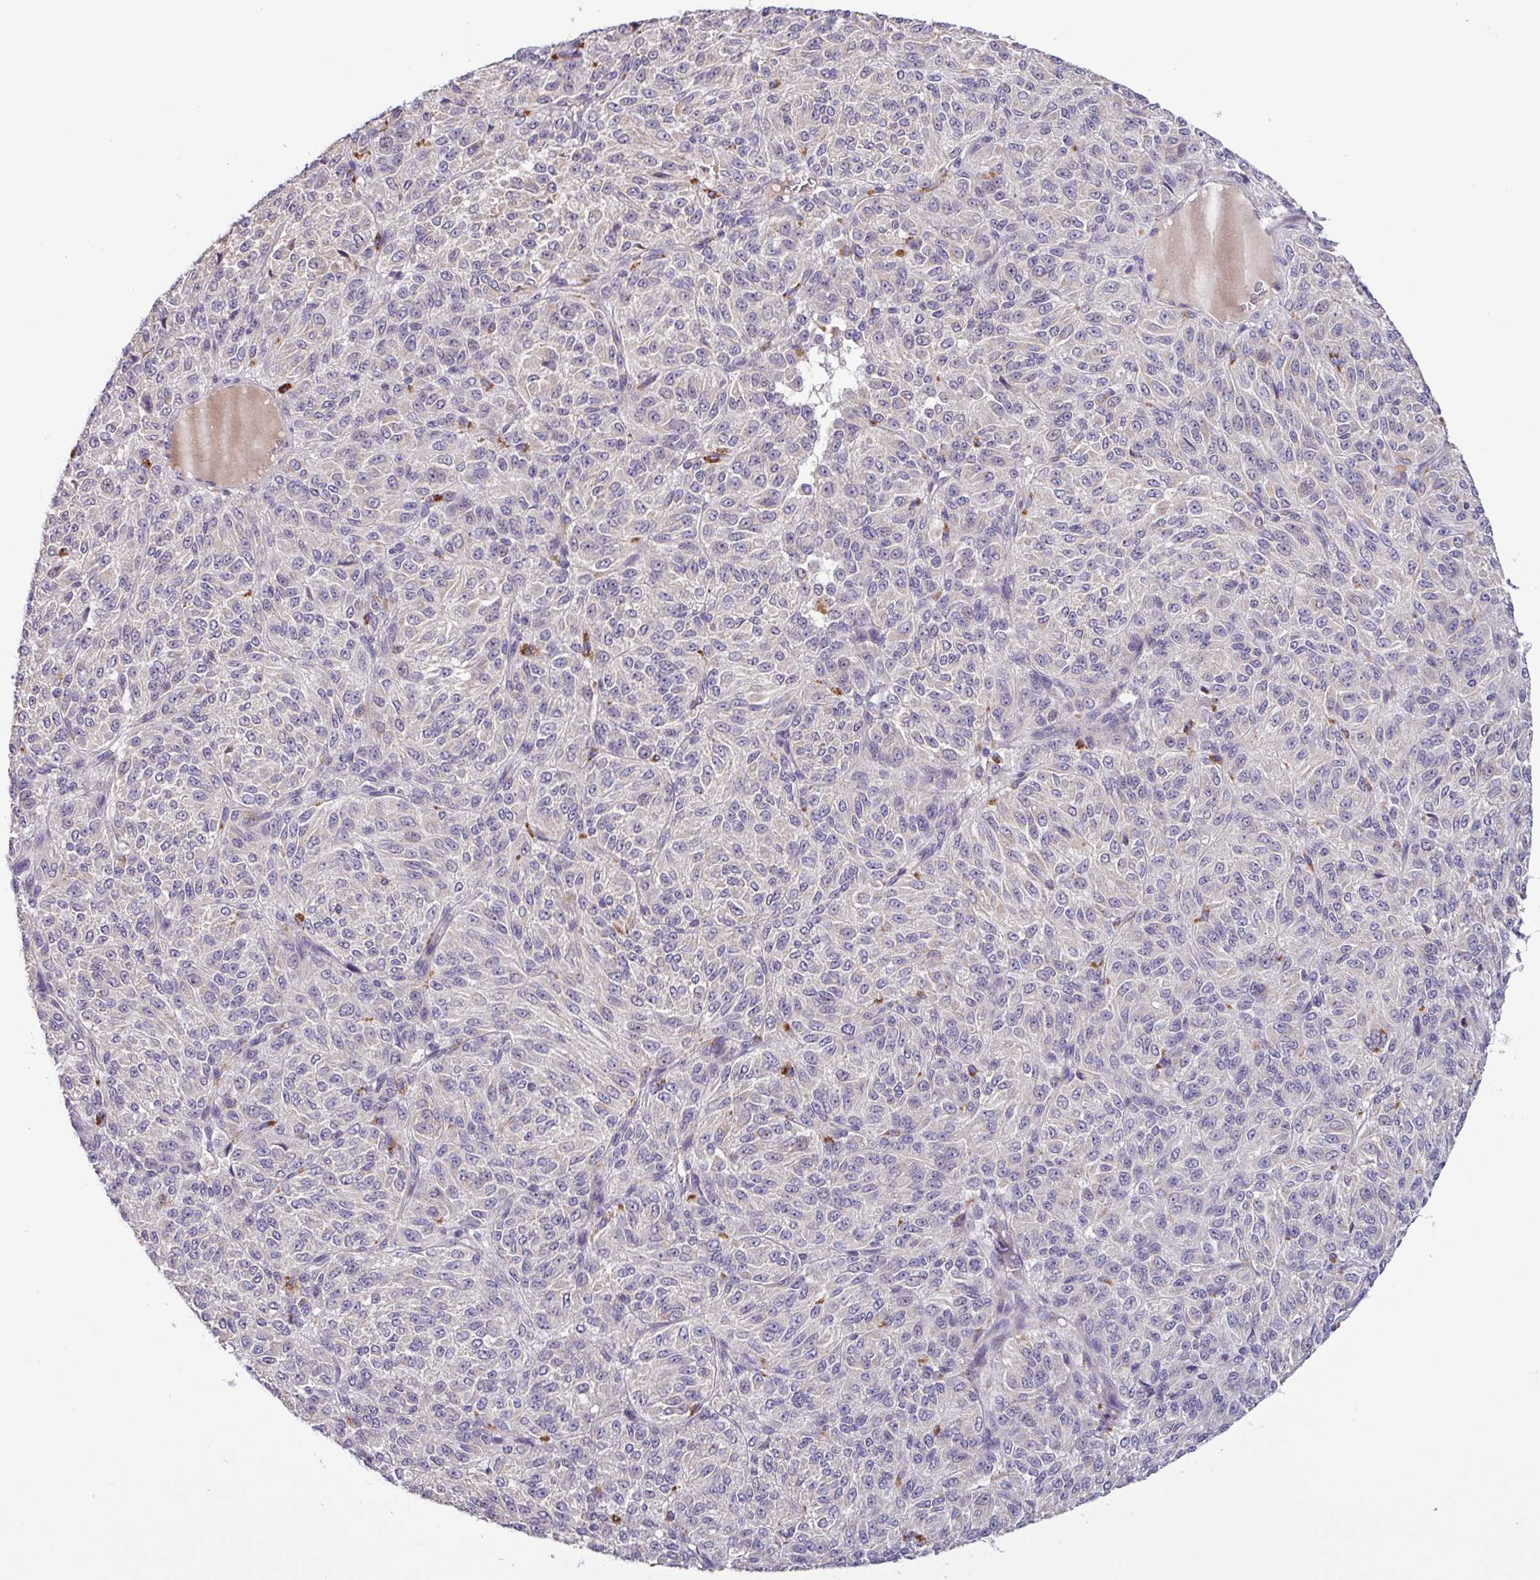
{"staining": {"intensity": "negative", "quantity": "none", "location": "none"}, "tissue": "melanoma", "cell_type": "Tumor cells", "image_type": "cancer", "snomed": [{"axis": "morphology", "description": "Malignant melanoma, Metastatic site"}, {"axis": "topography", "description": "Brain"}], "caption": "Photomicrograph shows no significant protein positivity in tumor cells of malignant melanoma (metastatic site).", "gene": "SFTPB", "patient": {"sex": "female", "age": 56}}